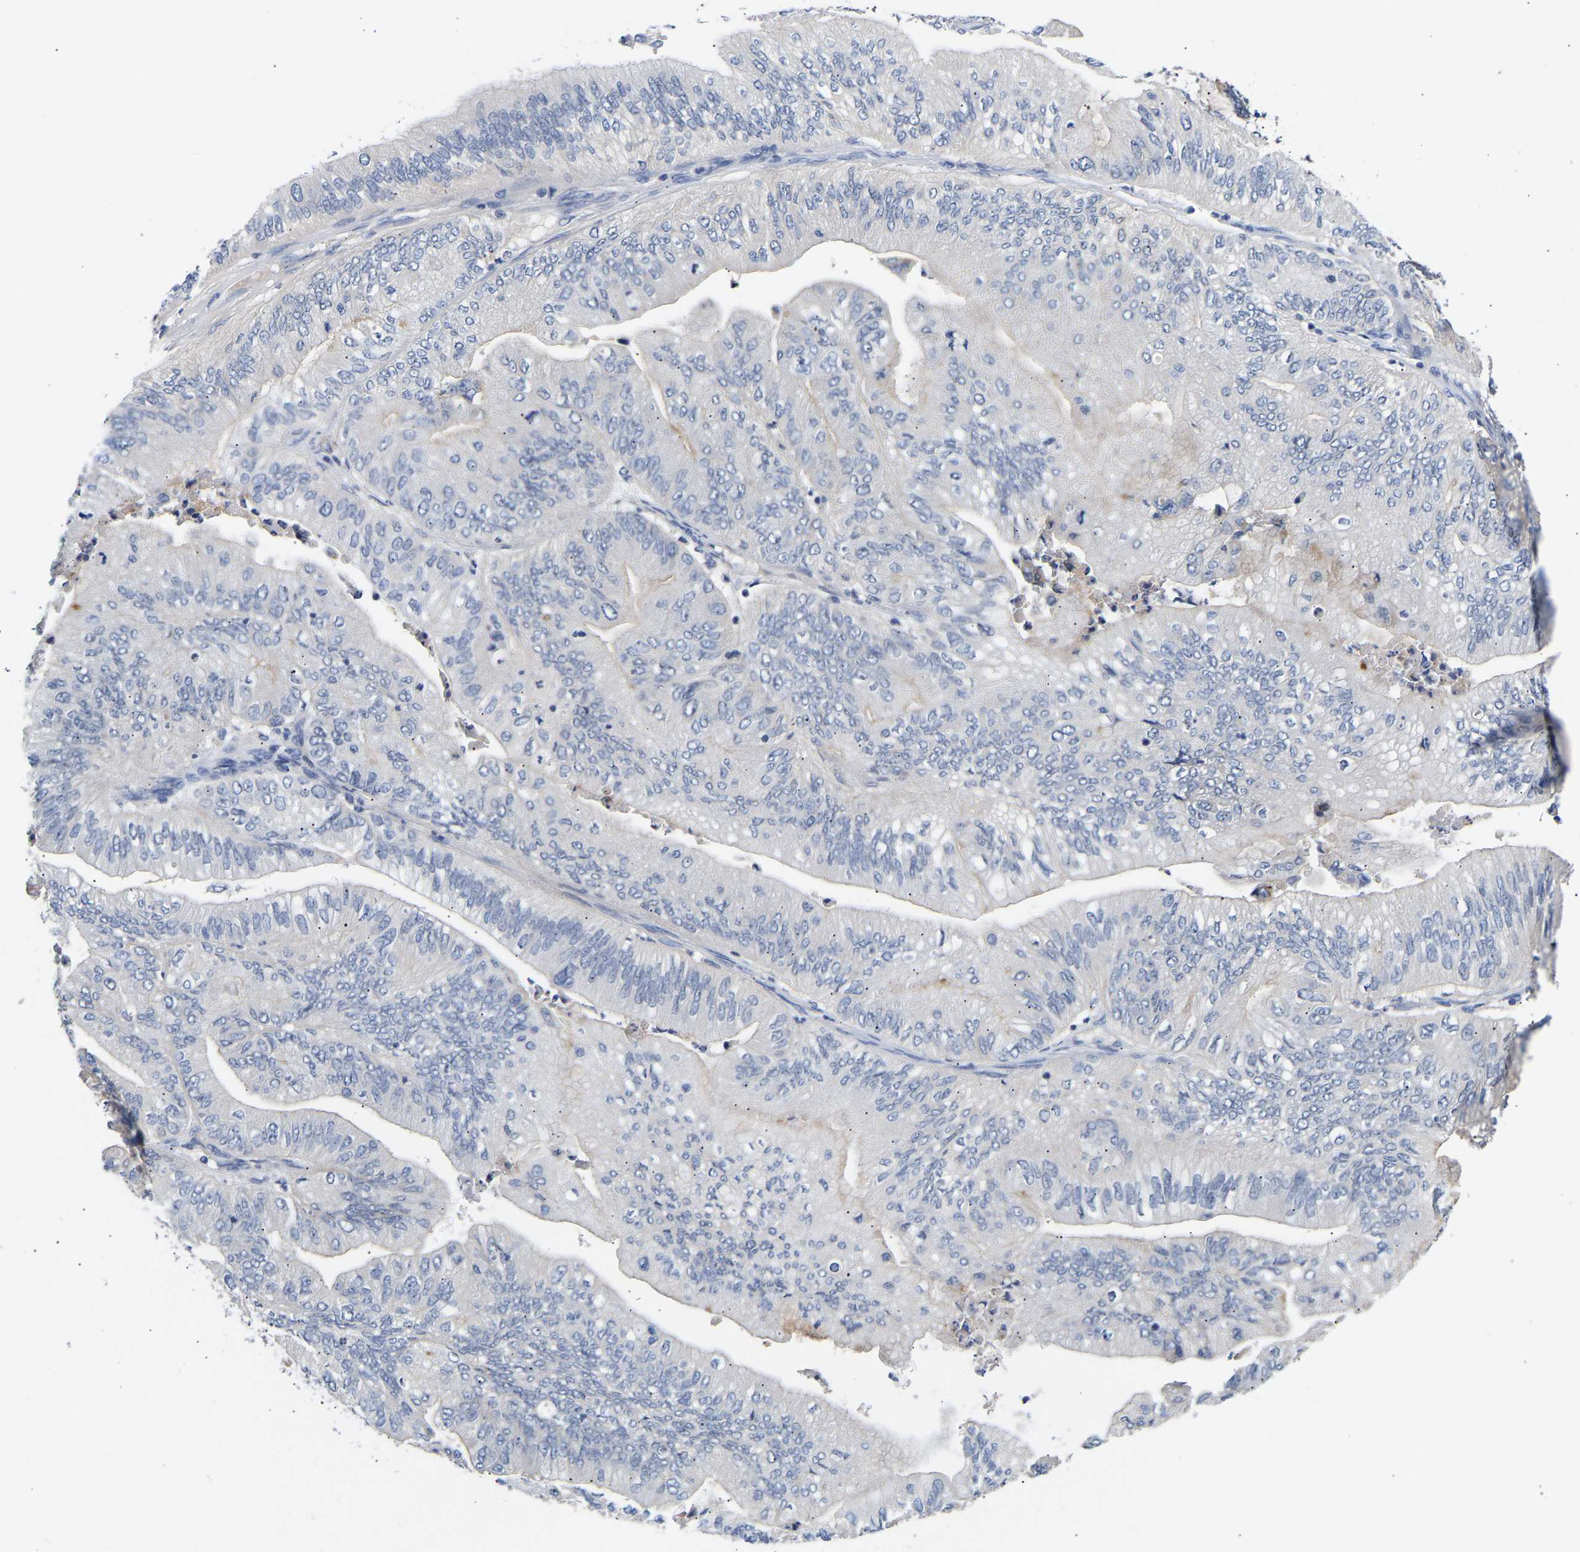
{"staining": {"intensity": "negative", "quantity": "none", "location": "none"}, "tissue": "ovarian cancer", "cell_type": "Tumor cells", "image_type": "cancer", "snomed": [{"axis": "morphology", "description": "Cystadenocarcinoma, mucinous, NOS"}, {"axis": "topography", "description": "Ovary"}], "caption": "This is an IHC image of human ovarian mucinous cystadenocarcinoma. There is no staining in tumor cells.", "gene": "KASH5", "patient": {"sex": "female", "age": 61}}